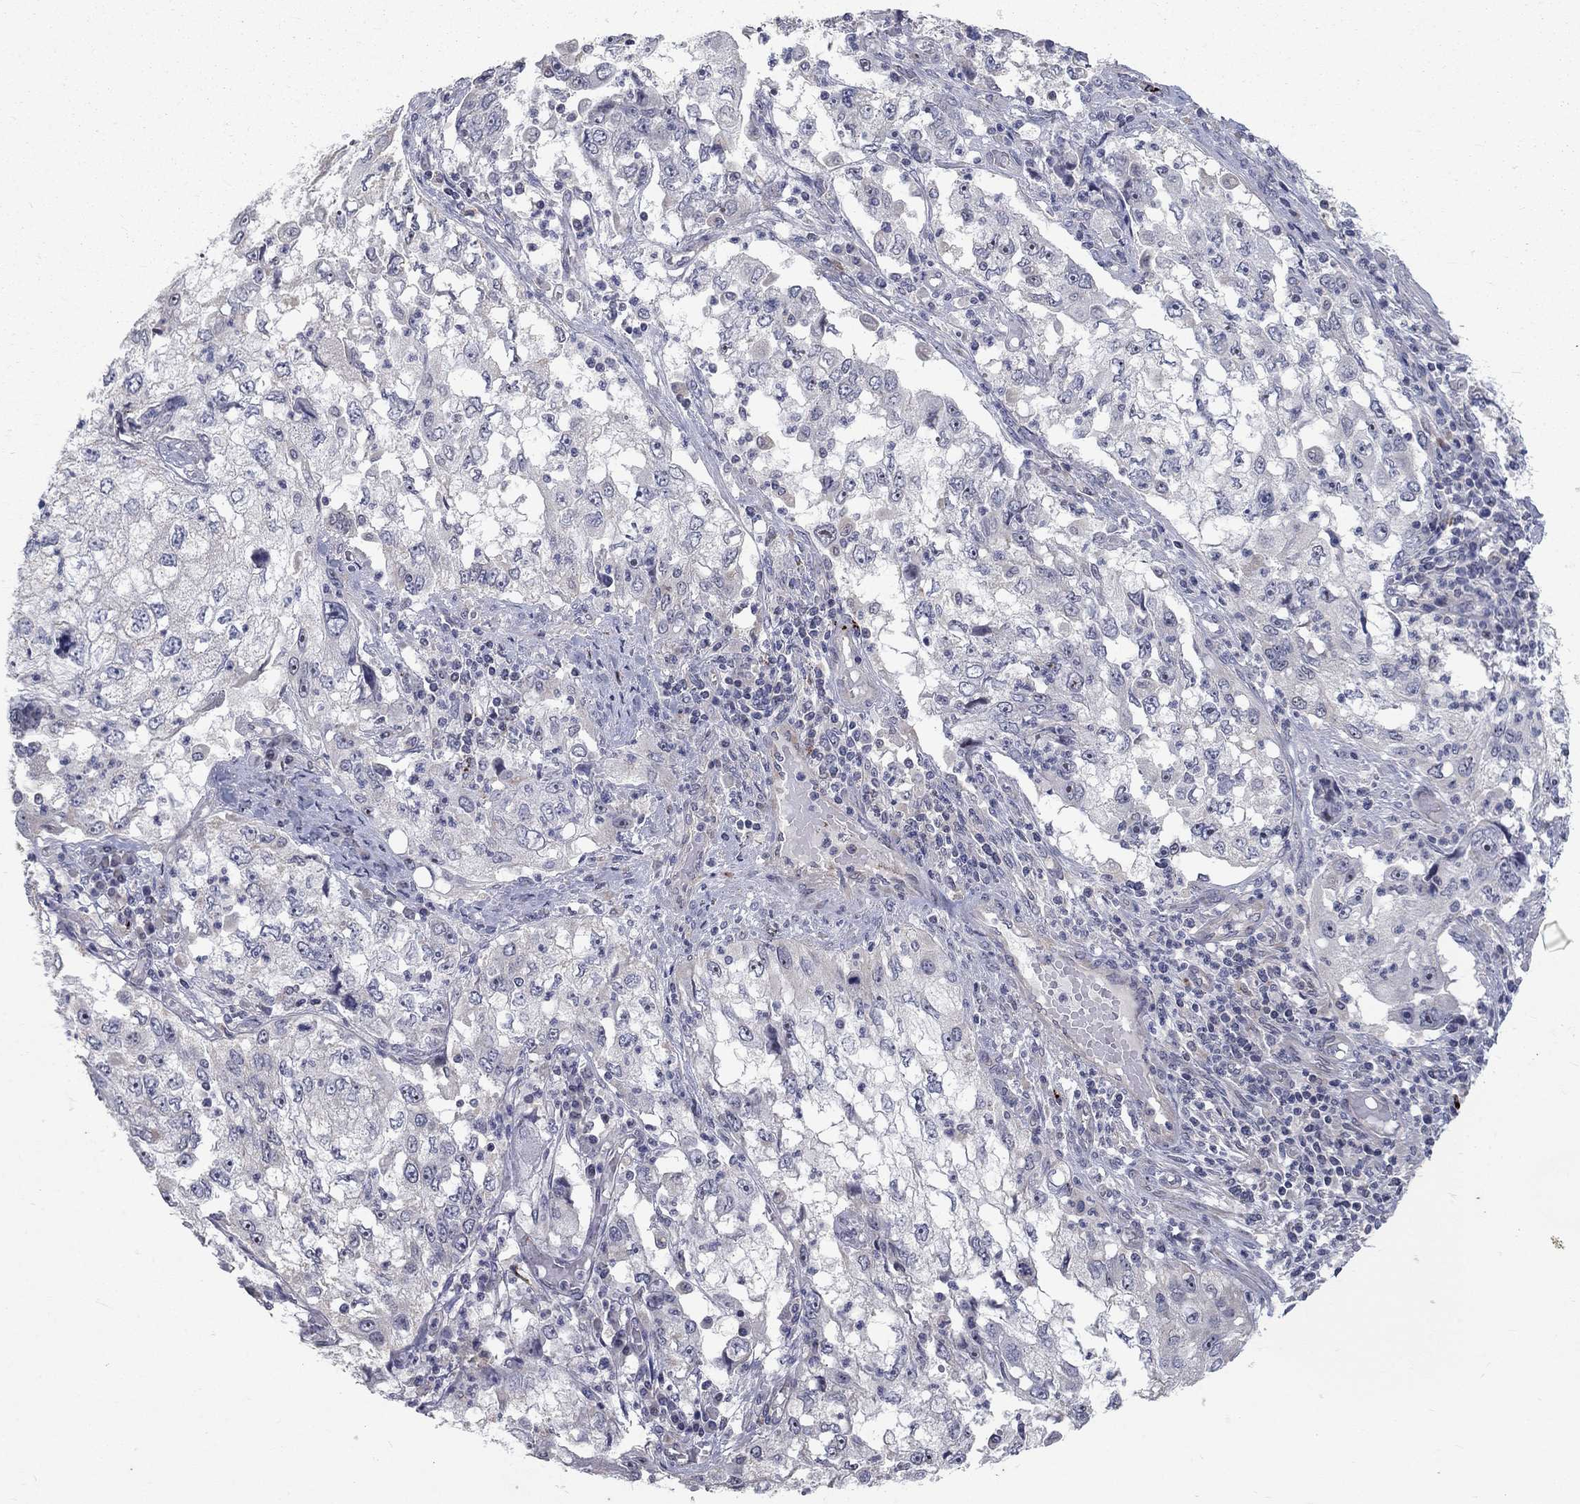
{"staining": {"intensity": "negative", "quantity": "none", "location": "none"}, "tissue": "cervical cancer", "cell_type": "Tumor cells", "image_type": "cancer", "snomed": [{"axis": "morphology", "description": "Squamous cell carcinoma, NOS"}, {"axis": "topography", "description": "Cervix"}], "caption": "An image of cervical cancer (squamous cell carcinoma) stained for a protein demonstrates no brown staining in tumor cells.", "gene": "MTSS2", "patient": {"sex": "female", "age": 36}}